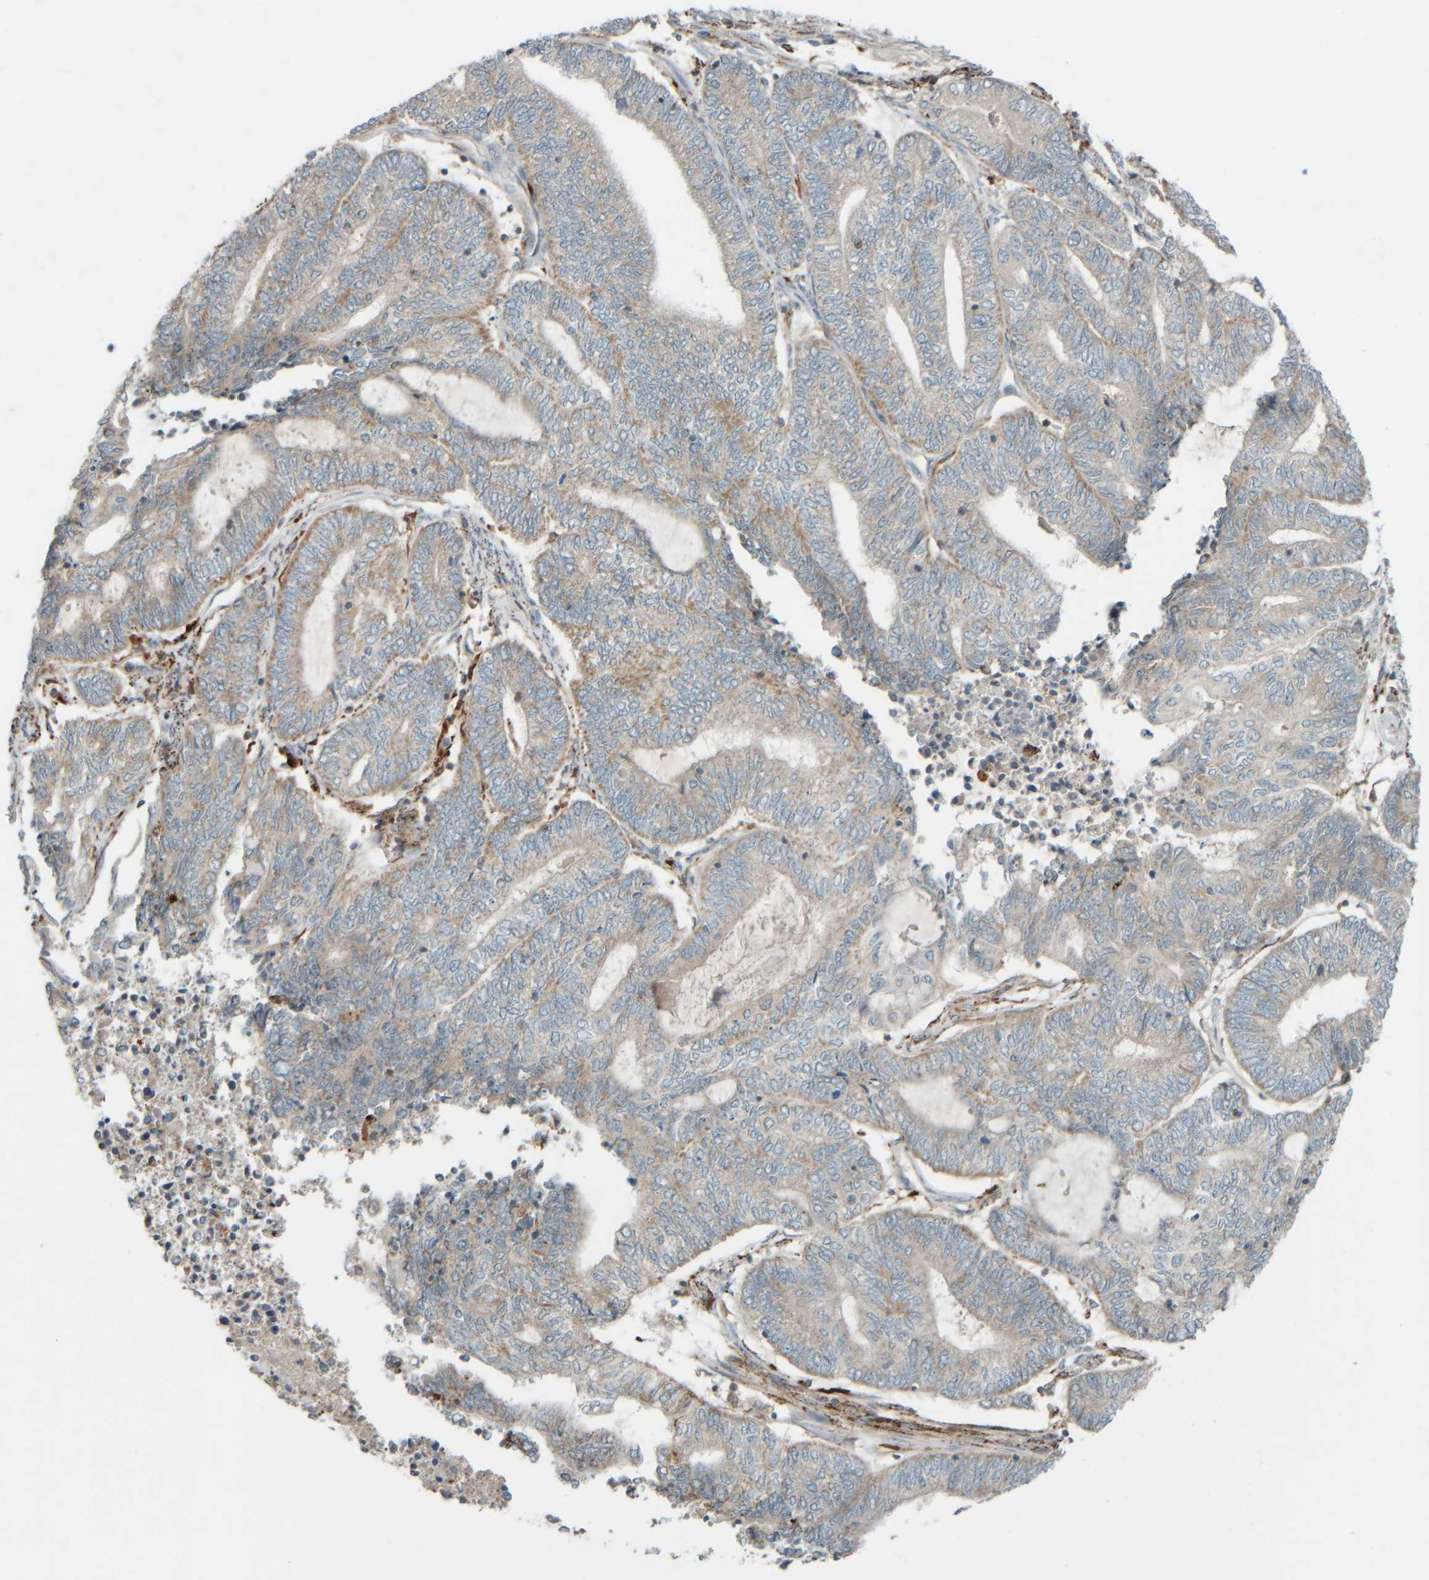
{"staining": {"intensity": "weak", "quantity": "25%-75%", "location": "cytoplasmic/membranous"}, "tissue": "endometrial cancer", "cell_type": "Tumor cells", "image_type": "cancer", "snomed": [{"axis": "morphology", "description": "Adenocarcinoma, NOS"}, {"axis": "topography", "description": "Uterus"}, {"axis": "topography", "description": "Endometrium"}], "caption": "Immunohistochemistry (IHC) image of neoplastic tissue: endometrial cancer stained using immunohistochemistry reveals low levels of weak protein expression localized specifically in the cytoplasmic/membranous of tumor cells, appearing as a cytoplasmic/membranous brown color.", "gene": "SPAG5", "patient": {"sex": "female", "age": 70}}